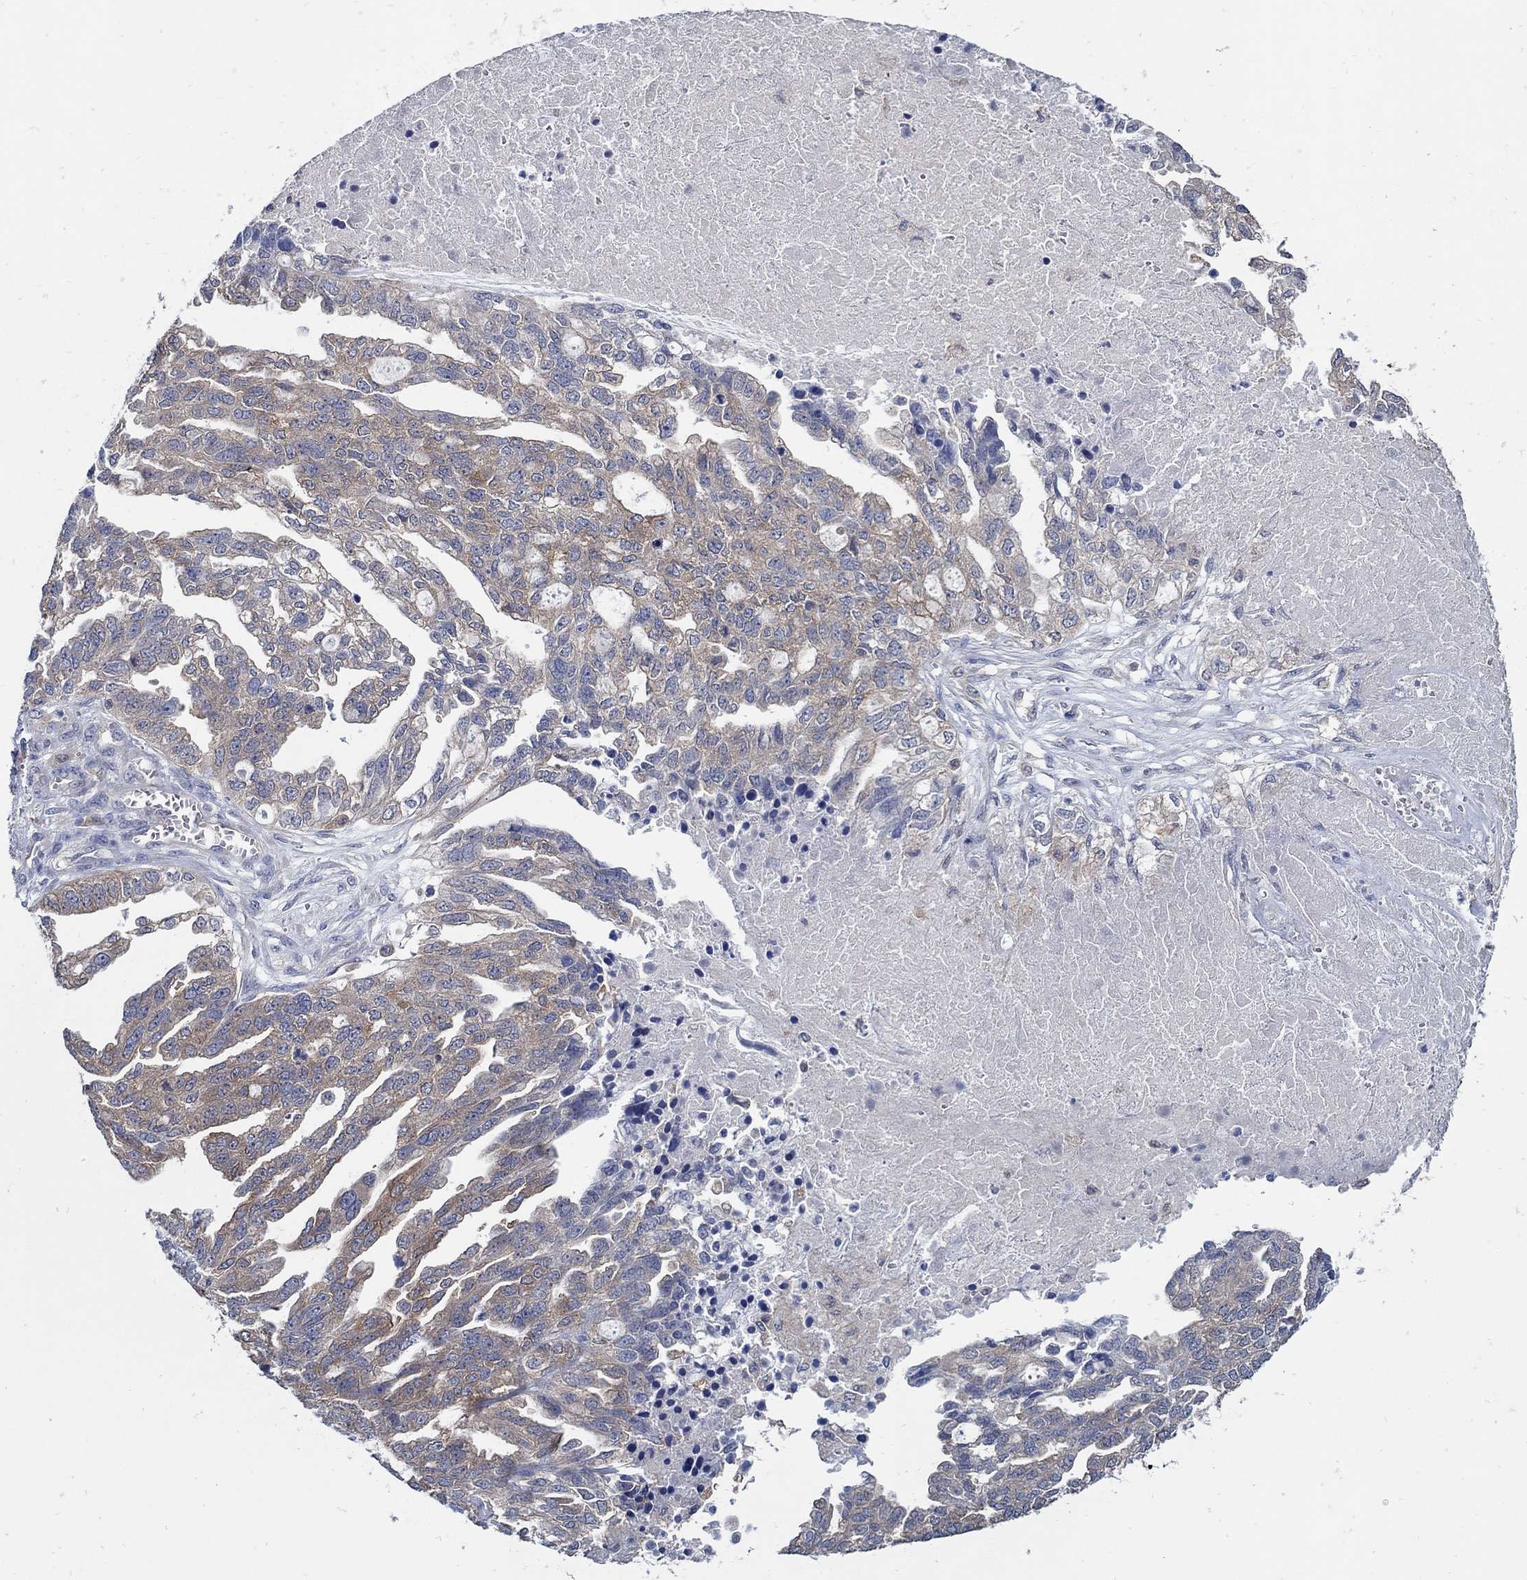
{"staining": {"intensity": "moderate", "quantity": "25%-75%", "location": "cytoplasmic/membranous"}, "tissue": "ovarian cancer", "cell_type": "Tumor cells", "image_type": "cancer", "snomed": [{"axis": "morphology", "description": "Cystadenocarcinoma, serous, NOS"}, {"axis": "topography", "description": "Ovary"}], "caption": "Ovarian cancer stained with IHC shows moderate cytoplasmic/membranous positivity in approximately 25%-75% of tumor cells. The protein of interest is stained brown, and the nuclei are stained in blue (DAB (3,3'-diaminobenzidine) IHC with brightfield microscopy, high magnification).", "gene": "MTHFR", "patient": {"sex": "female", "age": 51}}